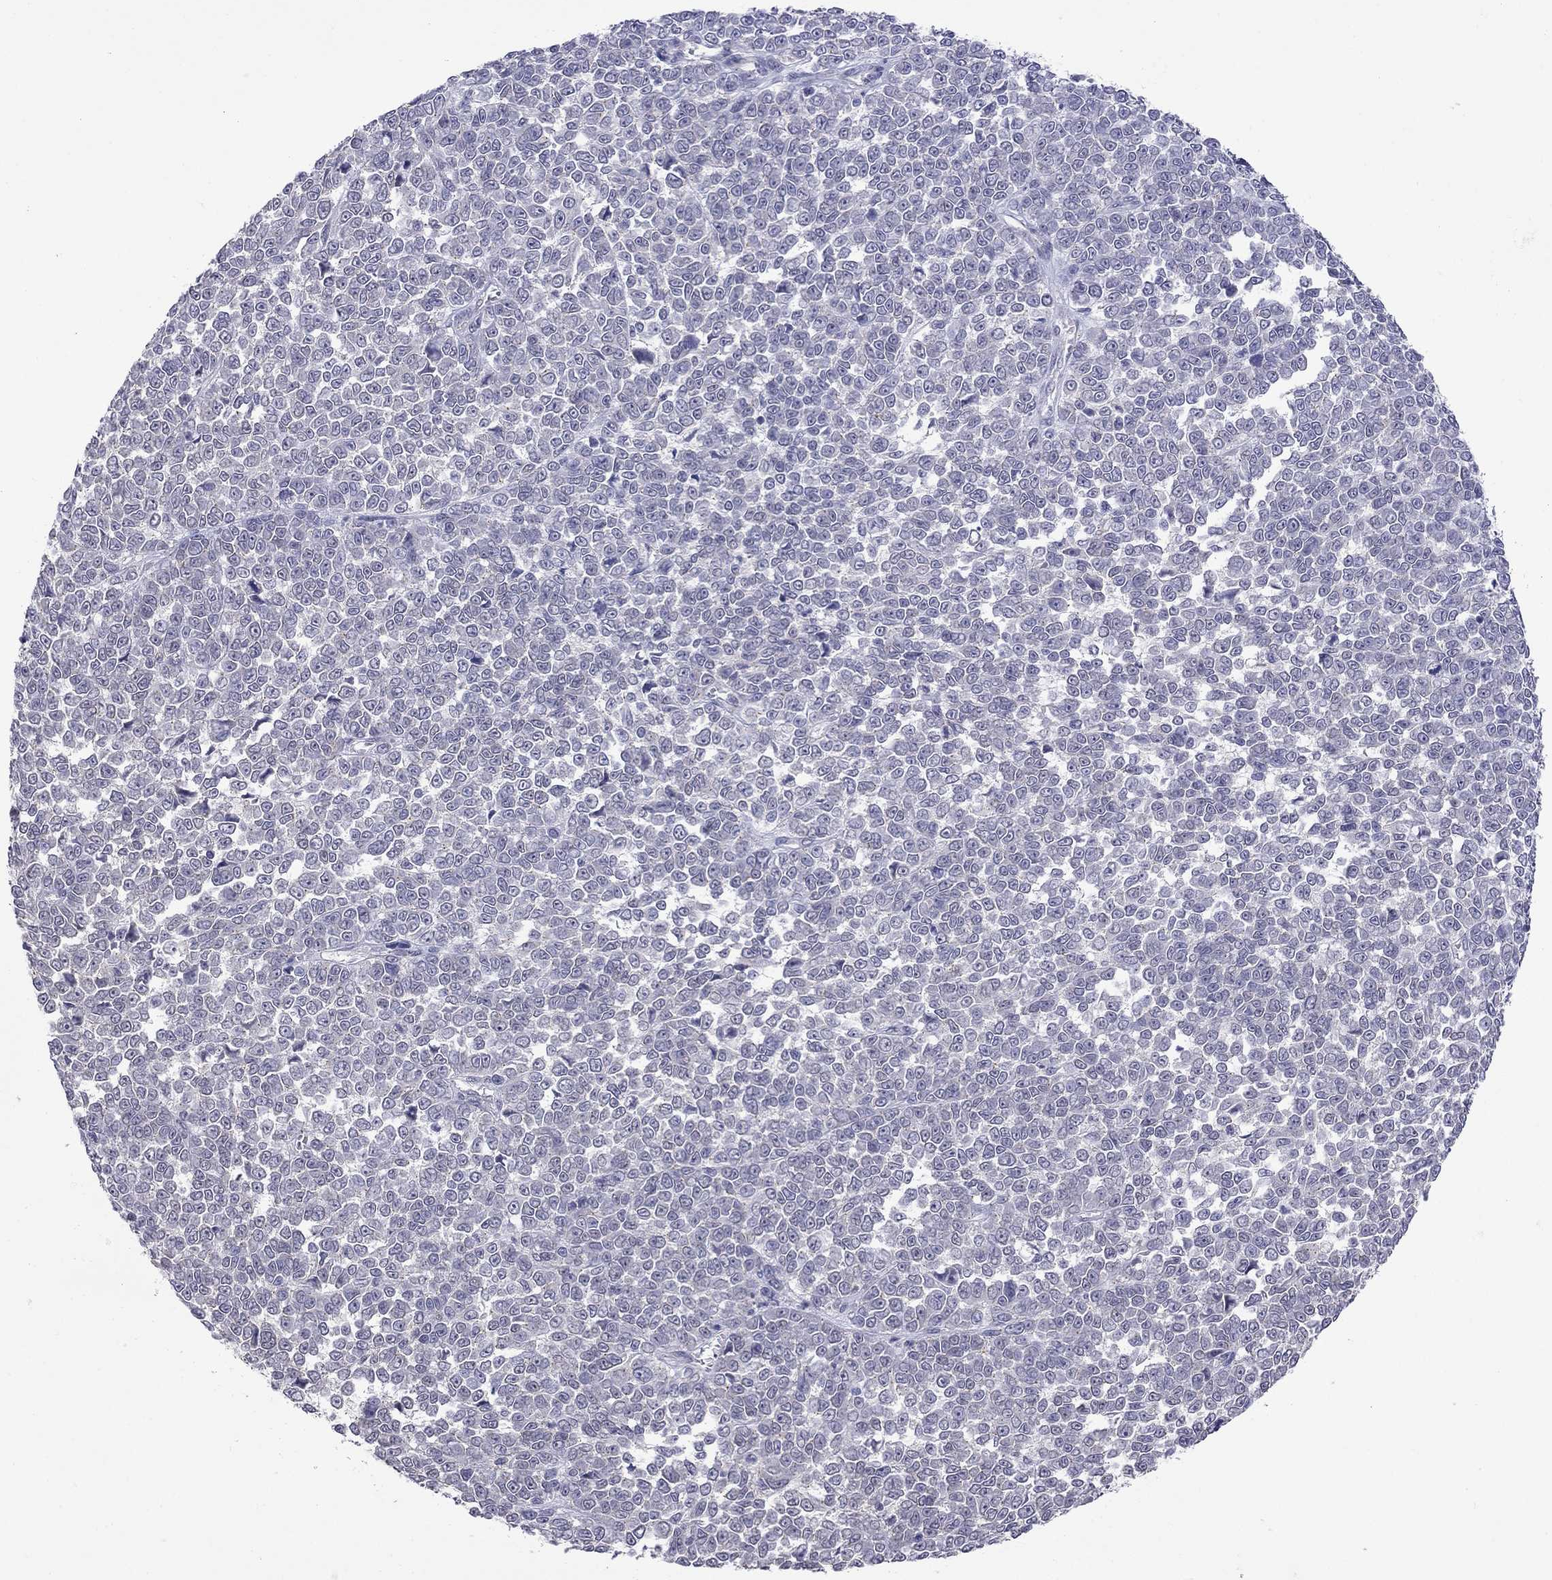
{"staining": {"intensity": "negative", "quantity": "none", "location": "none"}, "tissue": "melanoma", "cell_type": "Tumor cells", "image_type": "cancer", "snomed": [{"axis": "morphology", "description": "Malignant melanoma, NOS"}, {"axis": "topography", "description": "Skin"}], "caption": "The IHC image has no significant positivity in tumor cells of malignant melanoma tissue.", "gene": "WNK3", "patient": {"sex": "female", "age": 95}}